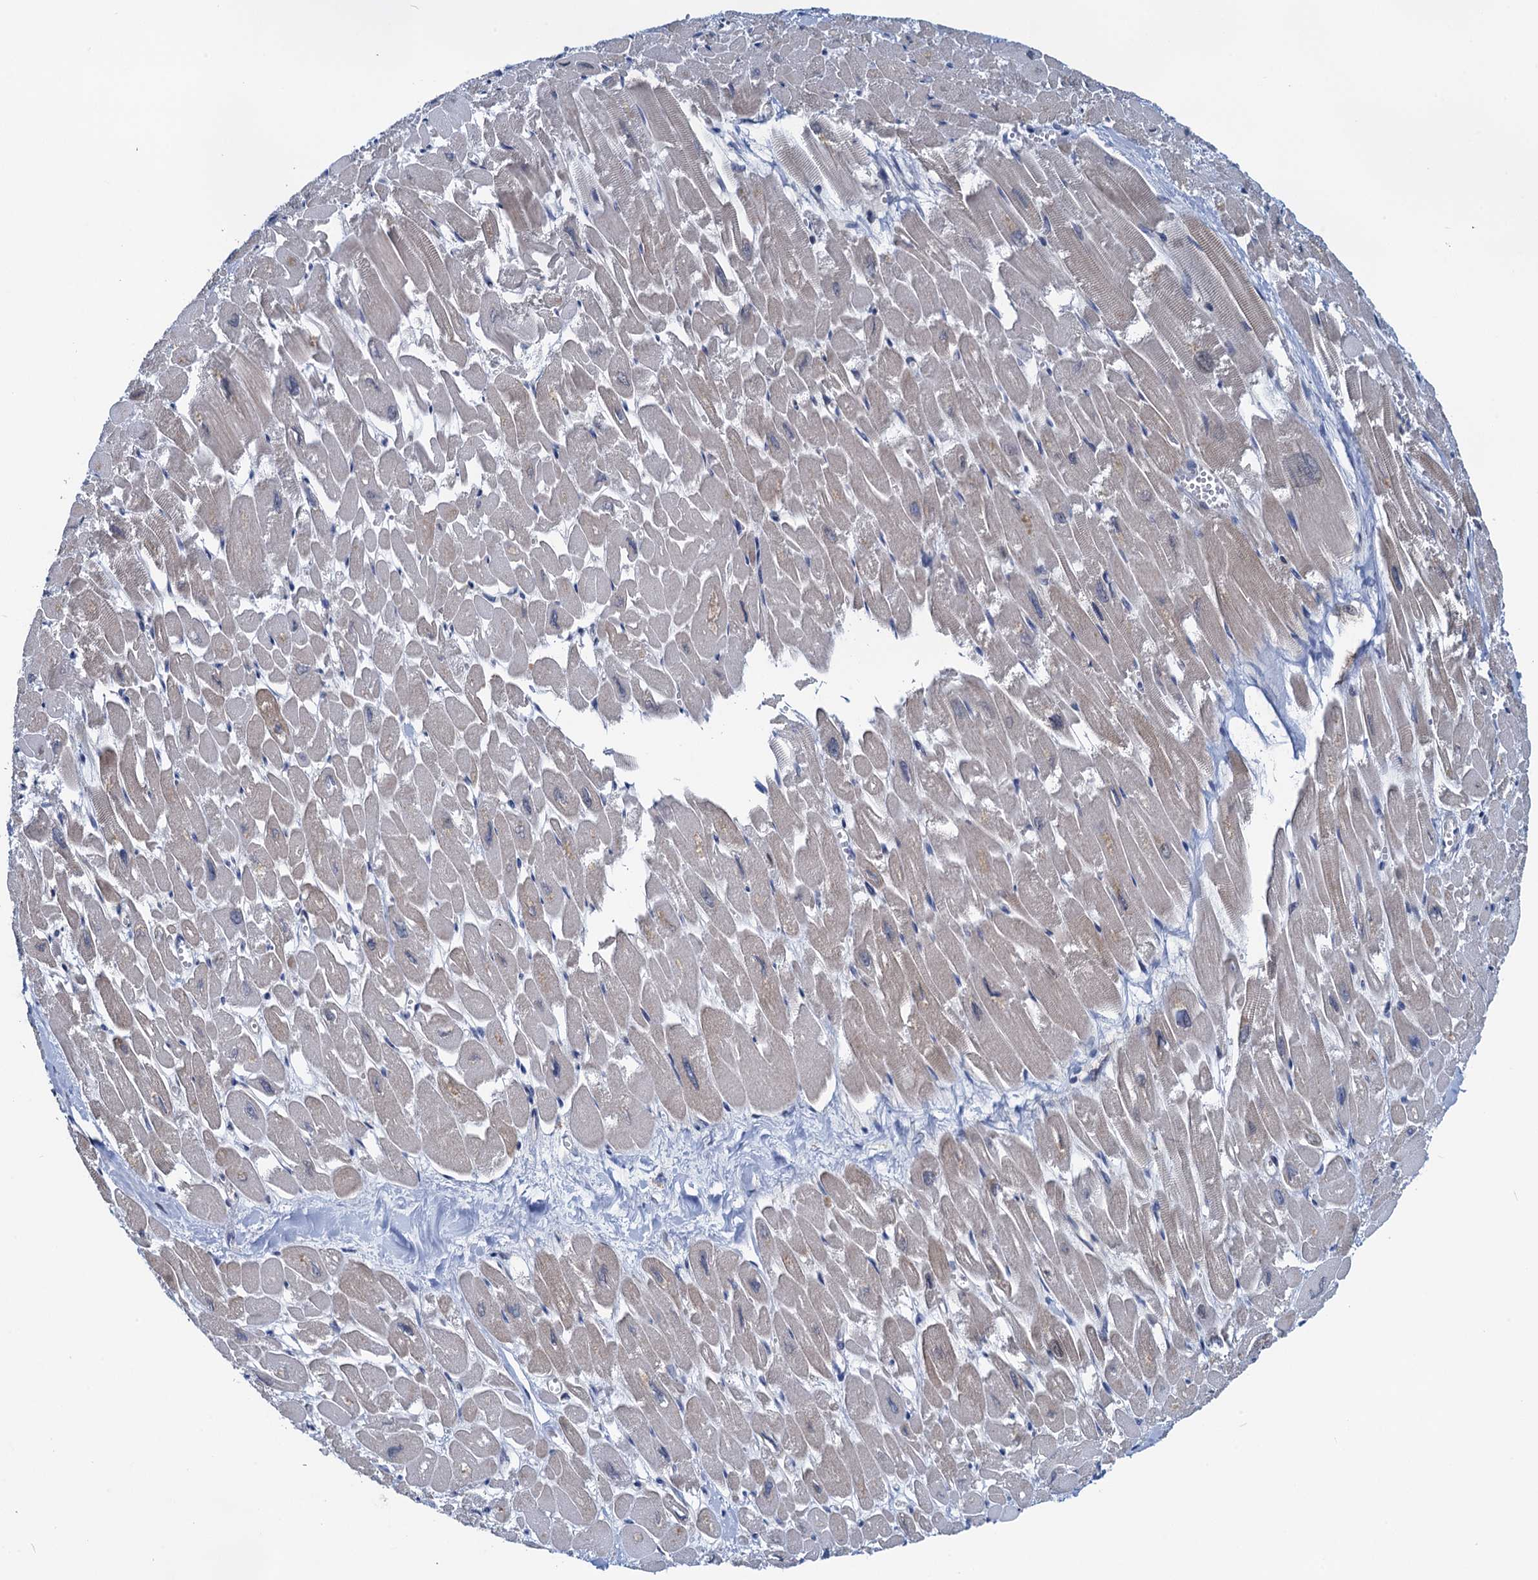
{"staining": {"intensity": "weak", "quantity": "<25%", "location": "cytoplasmic/membranous"}, "tissue": "heart muscle", "cell_type": "Cardiomyocytes", "image_type": "normal", "snomed": [{"axis": "morphology", "description": "Normal tissue, NOS"}, {"axis": "topography", "description": "Heart"}], "caption": "Immunohistochemistry (IHC) of normal heart muscle demonstrates no positivity in cardiomyocytes. (DAB (3,3'-diaminobenzidine) immunohistochemistry, high magnification).", "gene": "RNF125", "patient": {"sex": "male", "age": 54}}